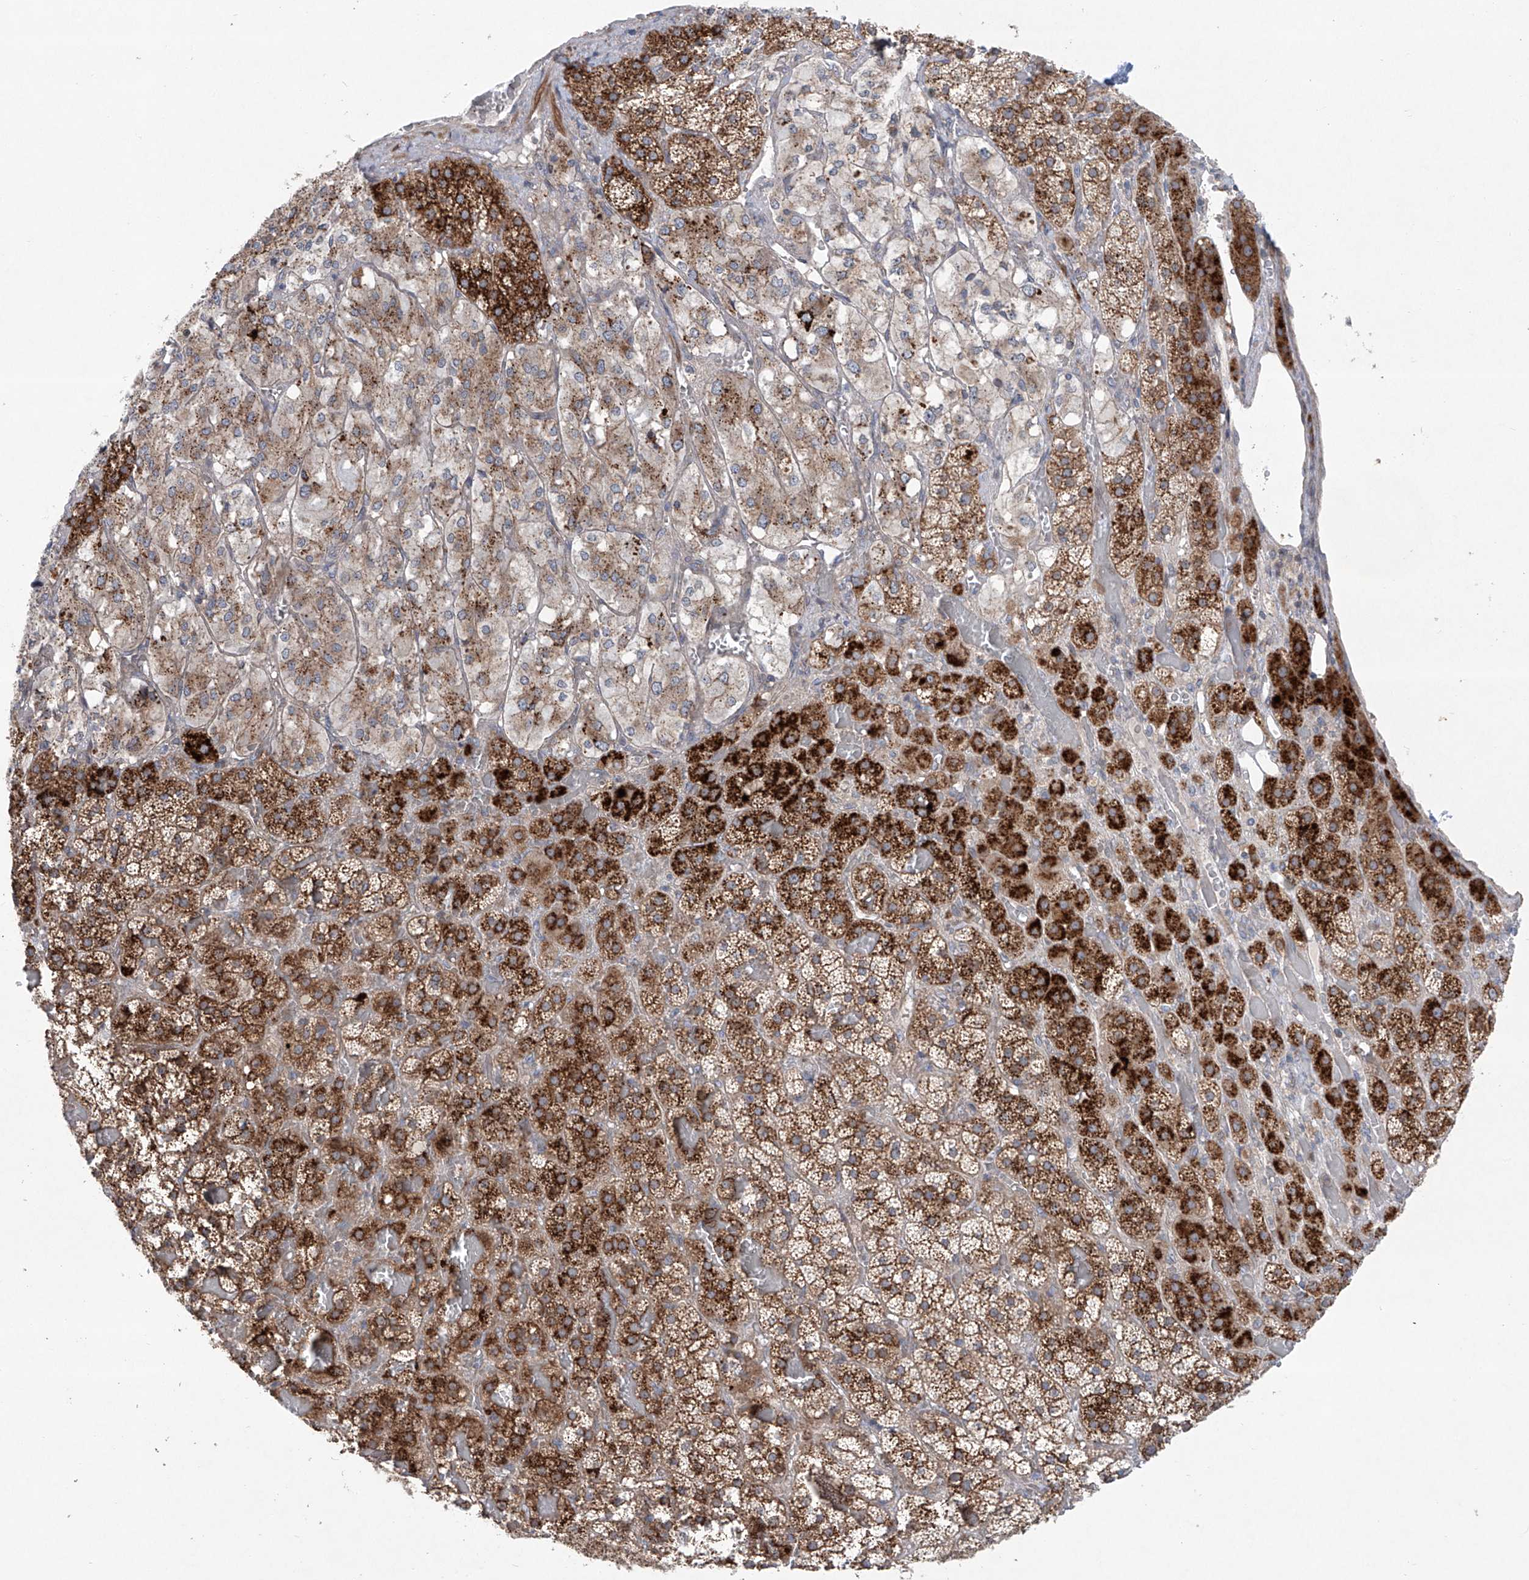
{"staining": {"intensity": "strong", "quantity": "25%-75%", "location": "cytoplasmic/membranous"}, "tissue": "adrenal gland", "cell_type": "Glandular cells", "image_type": "normal", "snomed": [{"axis": "morphology", "description": "Normal tissue, NOS"}, {"axis": "topography", "description": "Adrenal gland"}], "caption": "Protein staining by immunohistochemistry reveals strong cytoplasmic/membranous expression in approximately 25%-75% of glandular cells in normal adrenal gland.", "gene": "KLC4", "patient": {"sex": "female", "age": 59}}